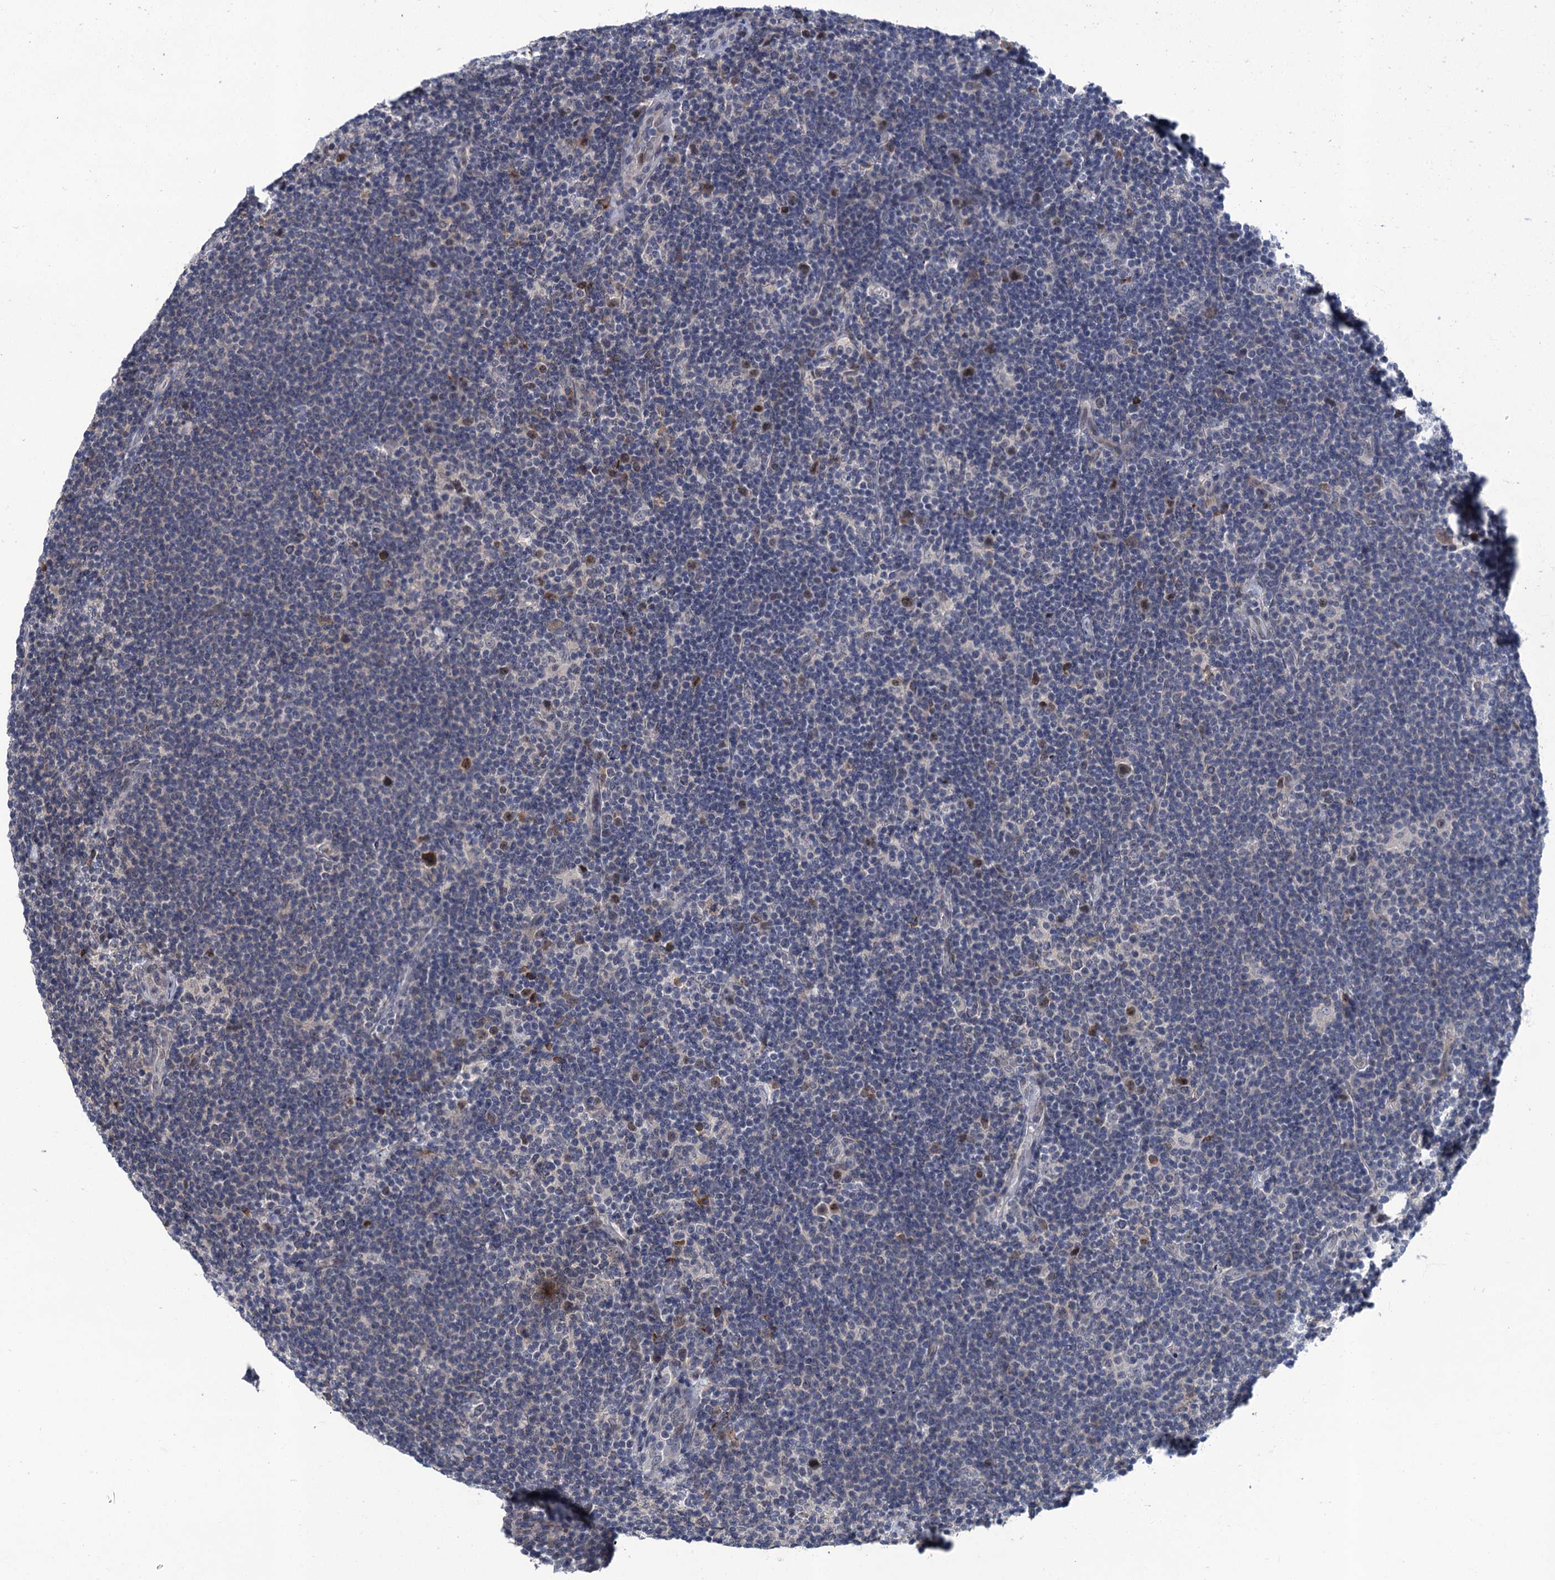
{"staining": {"intensity": "negative", "quantity": "none", "location": "none"}, "tissue": "lymphoma", "cell_type": "Tumor cells", "image_type": "cancer", "snomed": [{"axis": "morphology", "description": "Hodgkin's disease, NOS"}, {"axis": "topography", "description": "Lymph node"}], "caption": "Immunohistochemistry (IHC) image of neoplastic tissue: lymphoma stained with DAB exhibits no significant protein positivity in tumor cells.", "gene": "MRFAP1", "patient": {"sex": "female", "age": 57}}